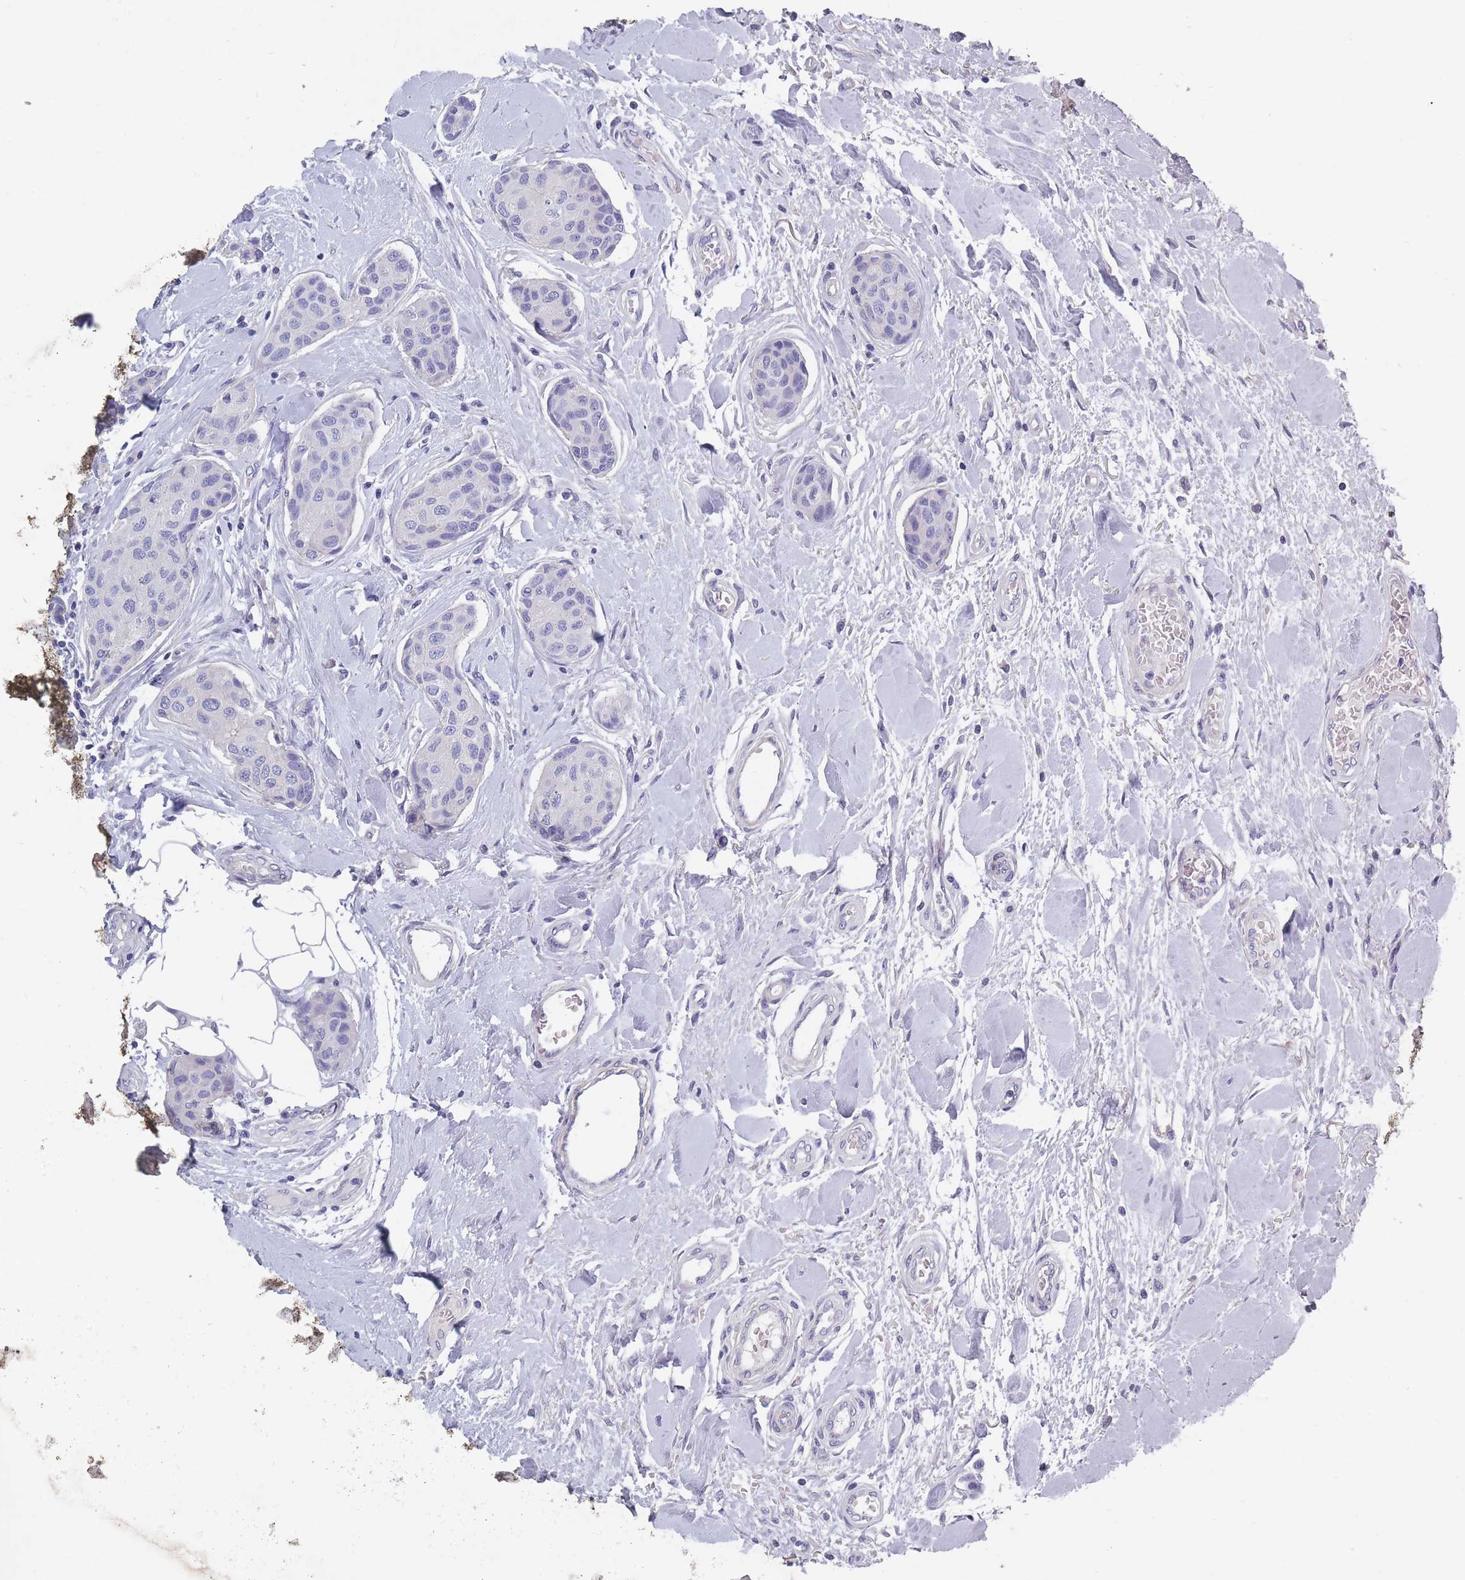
{"staining": {"intensity": "negative", "quantity": "none", "location": "none"}, "tissue": "breast cancer", "cell_type": "Tumor cells", "image_type": "cancer", "snomed": [{"axis": "morphology", "description": "Duct carcinoma"}, {"axis": "topography", "description": "Breast"}, {"axis": "topography", "description": "Lymph node"}], "caption": "IHC of intraductal carcinoma (breast) reveals no staining in tumor cells.", "gene": "OR4C5", "patient": {"sex": "female", "age": 80}}